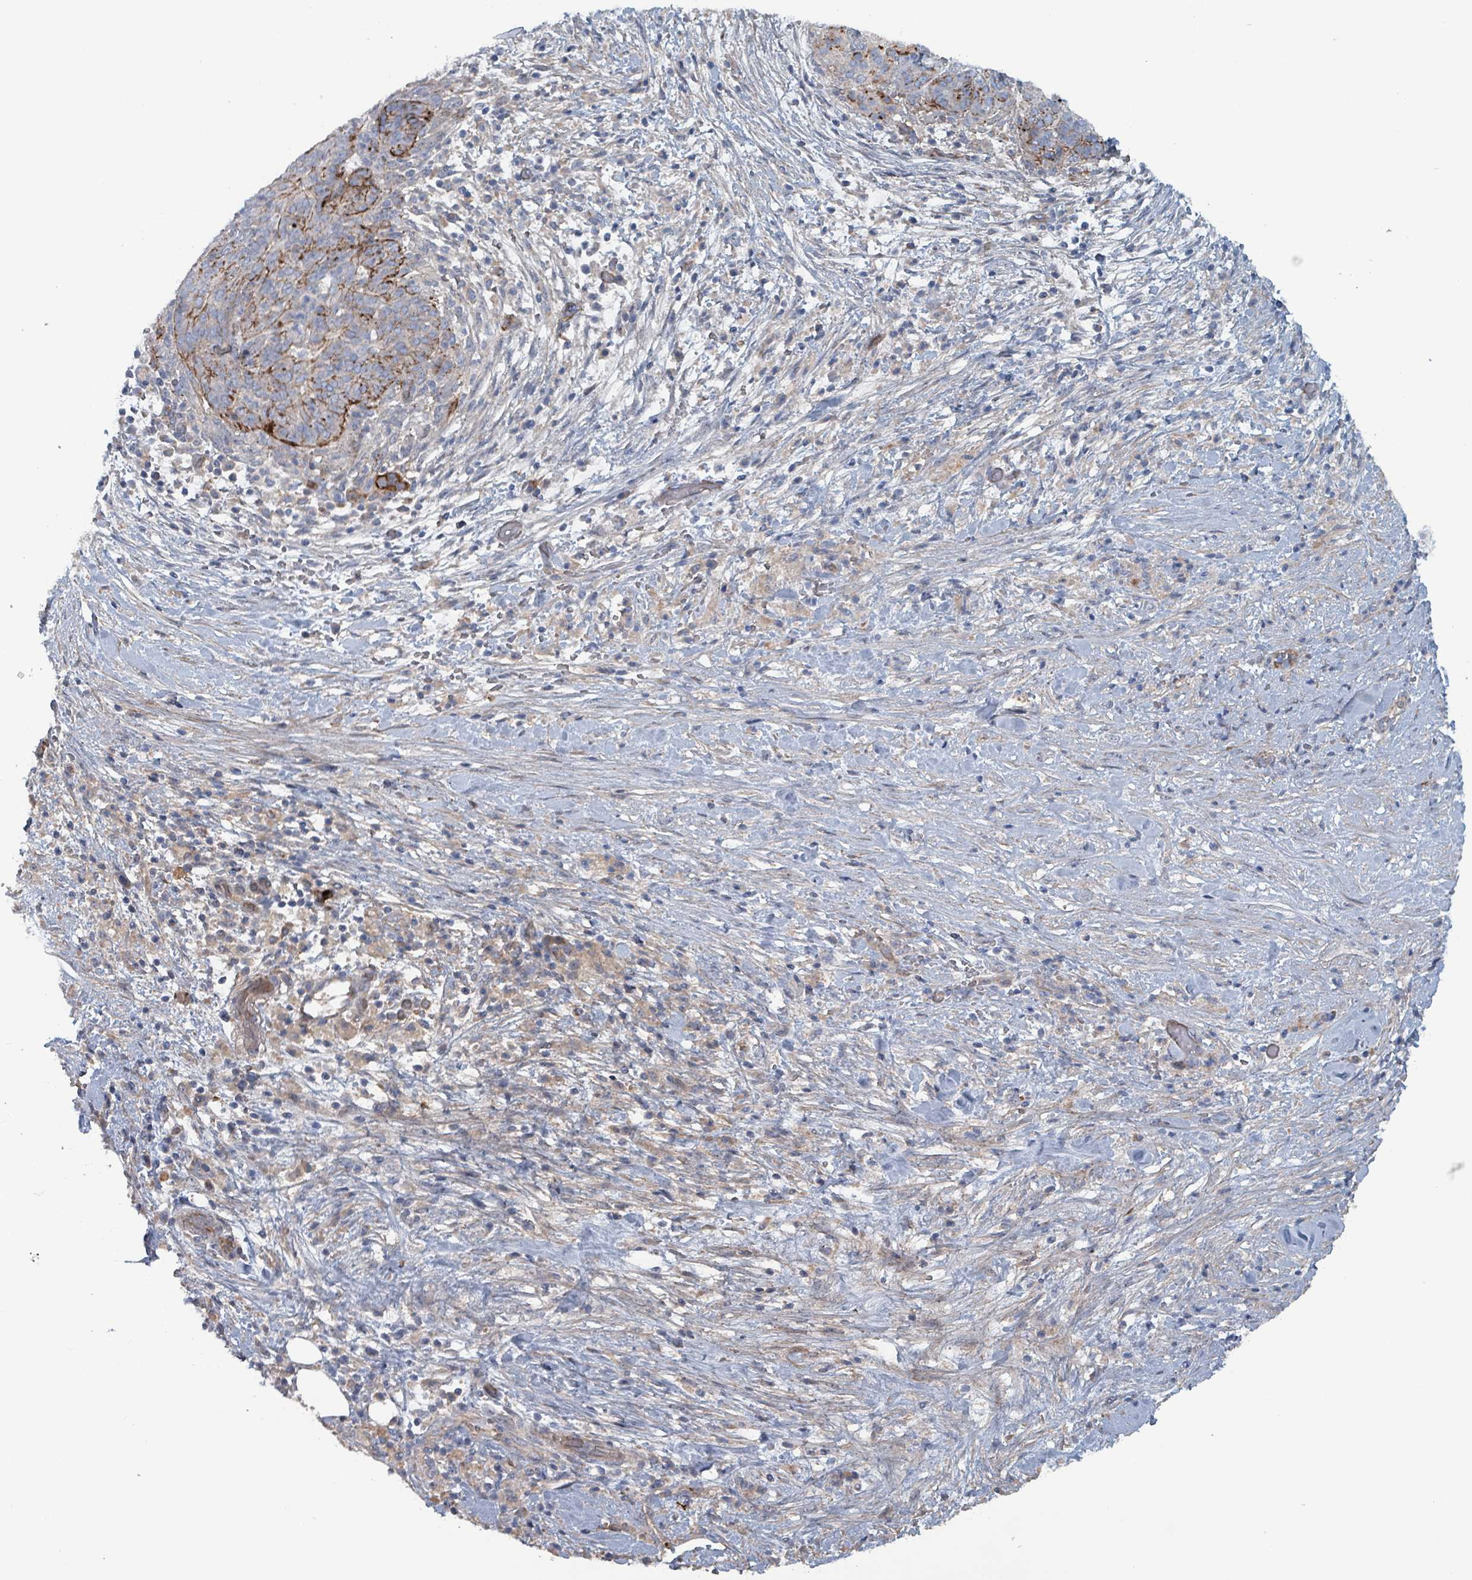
{"staining": {"intensity": "moderate", "quantity": "<25%", "location": "cytoplasmic/membranous"}, "tissue": "pancreatic cancer", "cell_type": "Tumor cells", "image_type": "cancer", "snomed": [{"axis": "morphology", "description": "Adenocarcinoma, NOS"}, {"axis": "topography", "description": "Pancreas"}], "caption": "Immunohistochemistry photomicrograph of human adenocarcinoma (pancreatic) stained for a protein (brown), which displays low levels of moderate cytoplasmic/membranous staining in about <25% of tumor cells.", "gene": "TAAR5", "patient": {"sex": "male", "age": 44}}